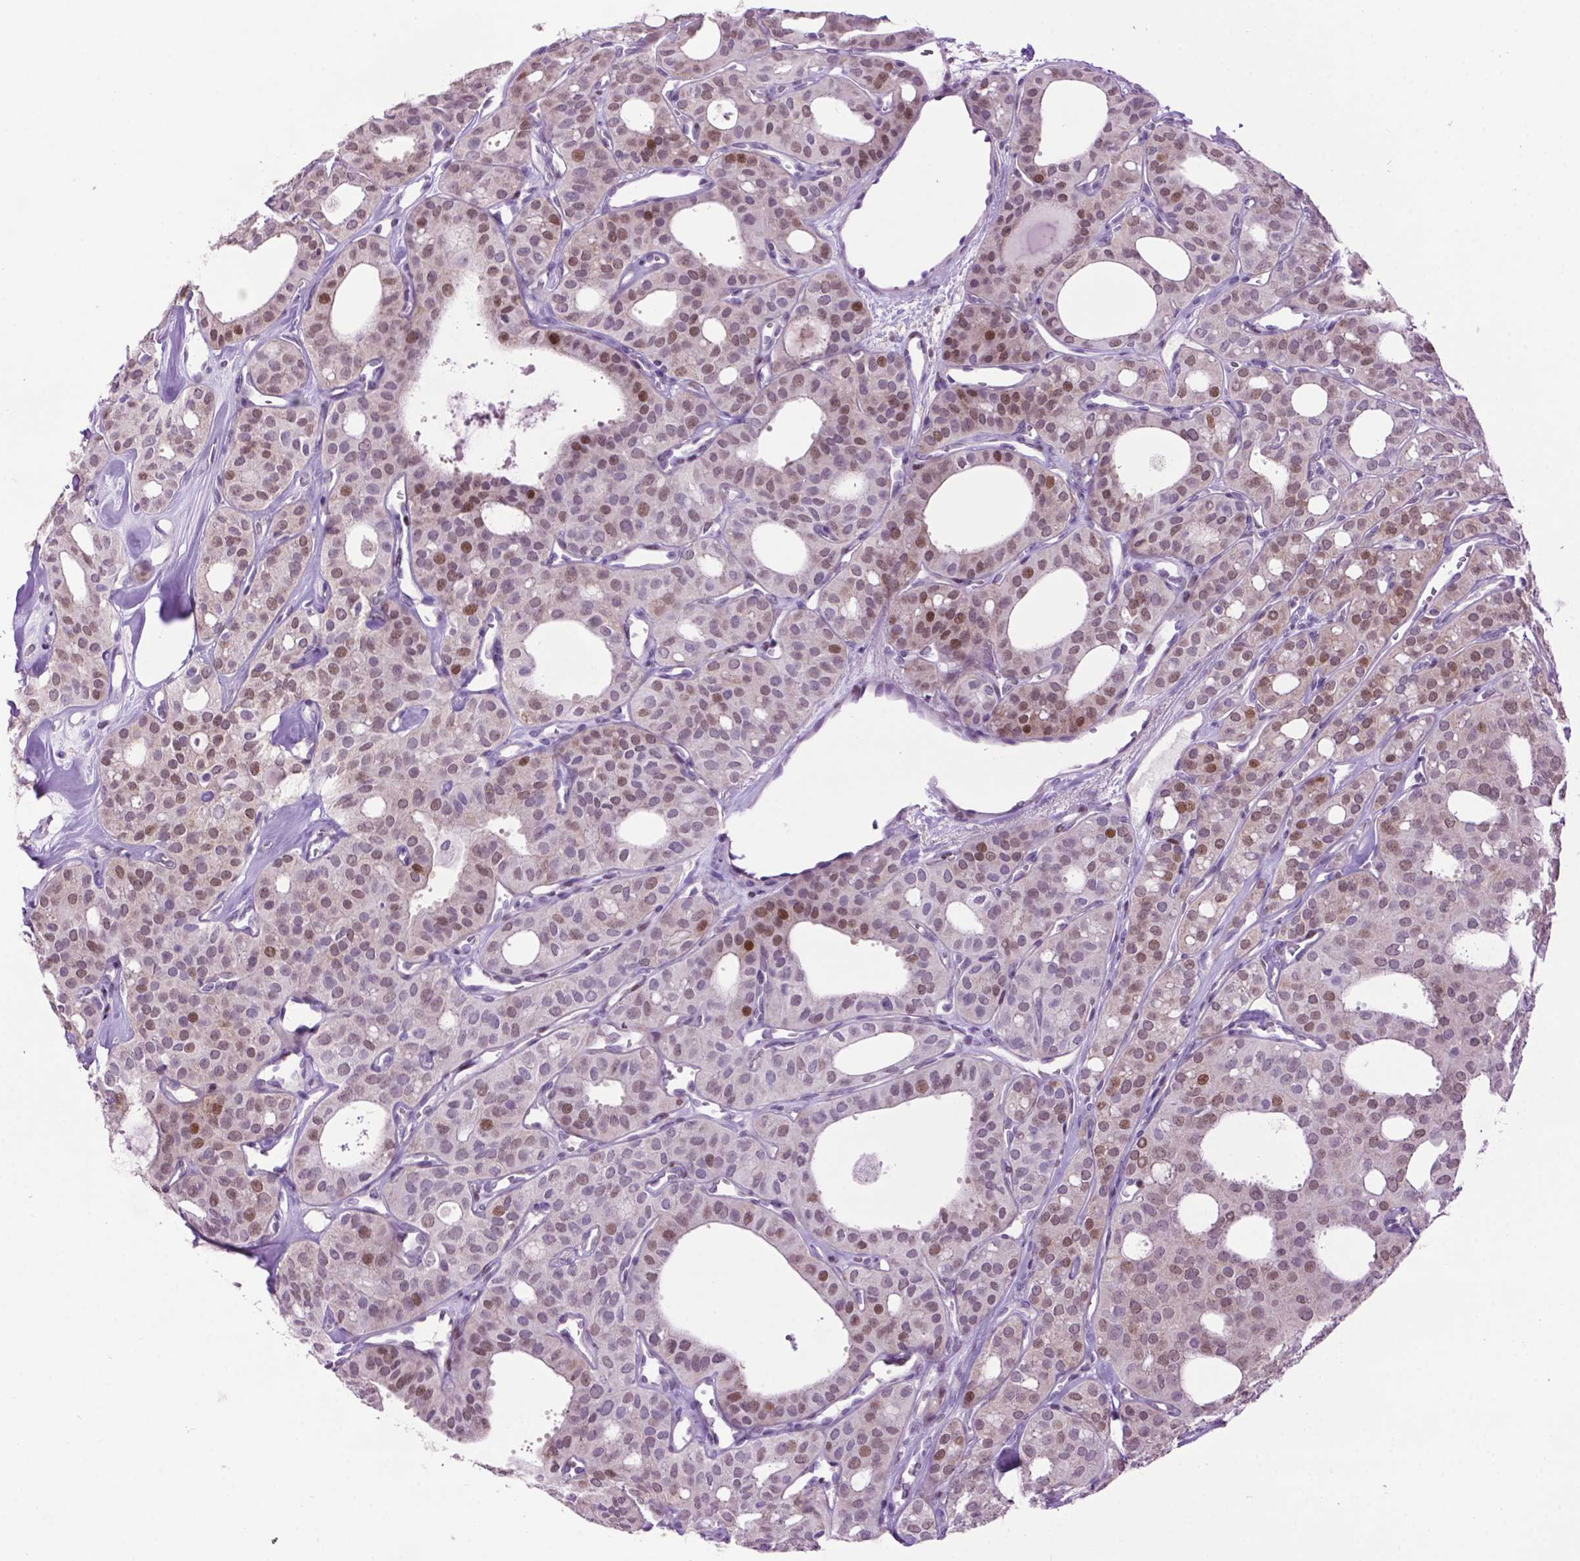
{"staining": {"intensity": "moderate", "quantity": "25%-75%", "location": "nuclear"}, "tissue": "thyroid cancer", "cell_type": "Tumor cells", "image_type": "cancer", "snomed": [{"axis": "morphology", "description": "Follicular adenoma carcinoma, NOS"}, {"axis": "topography", "description": "Thyroid gland"}], "caption": "IHC staining of thyroid cancer, which exhibits medium levels of moderate nuclear staining in approximately 25%-75% of tumor cells indicating moderate nuclear protein staining. The staining was performed using DAB (brown) for protein detection and nuclei were counterstained in hematoxylin (blue).", "gene": "TH", "patient": {"sex": "male", "age": 75}}